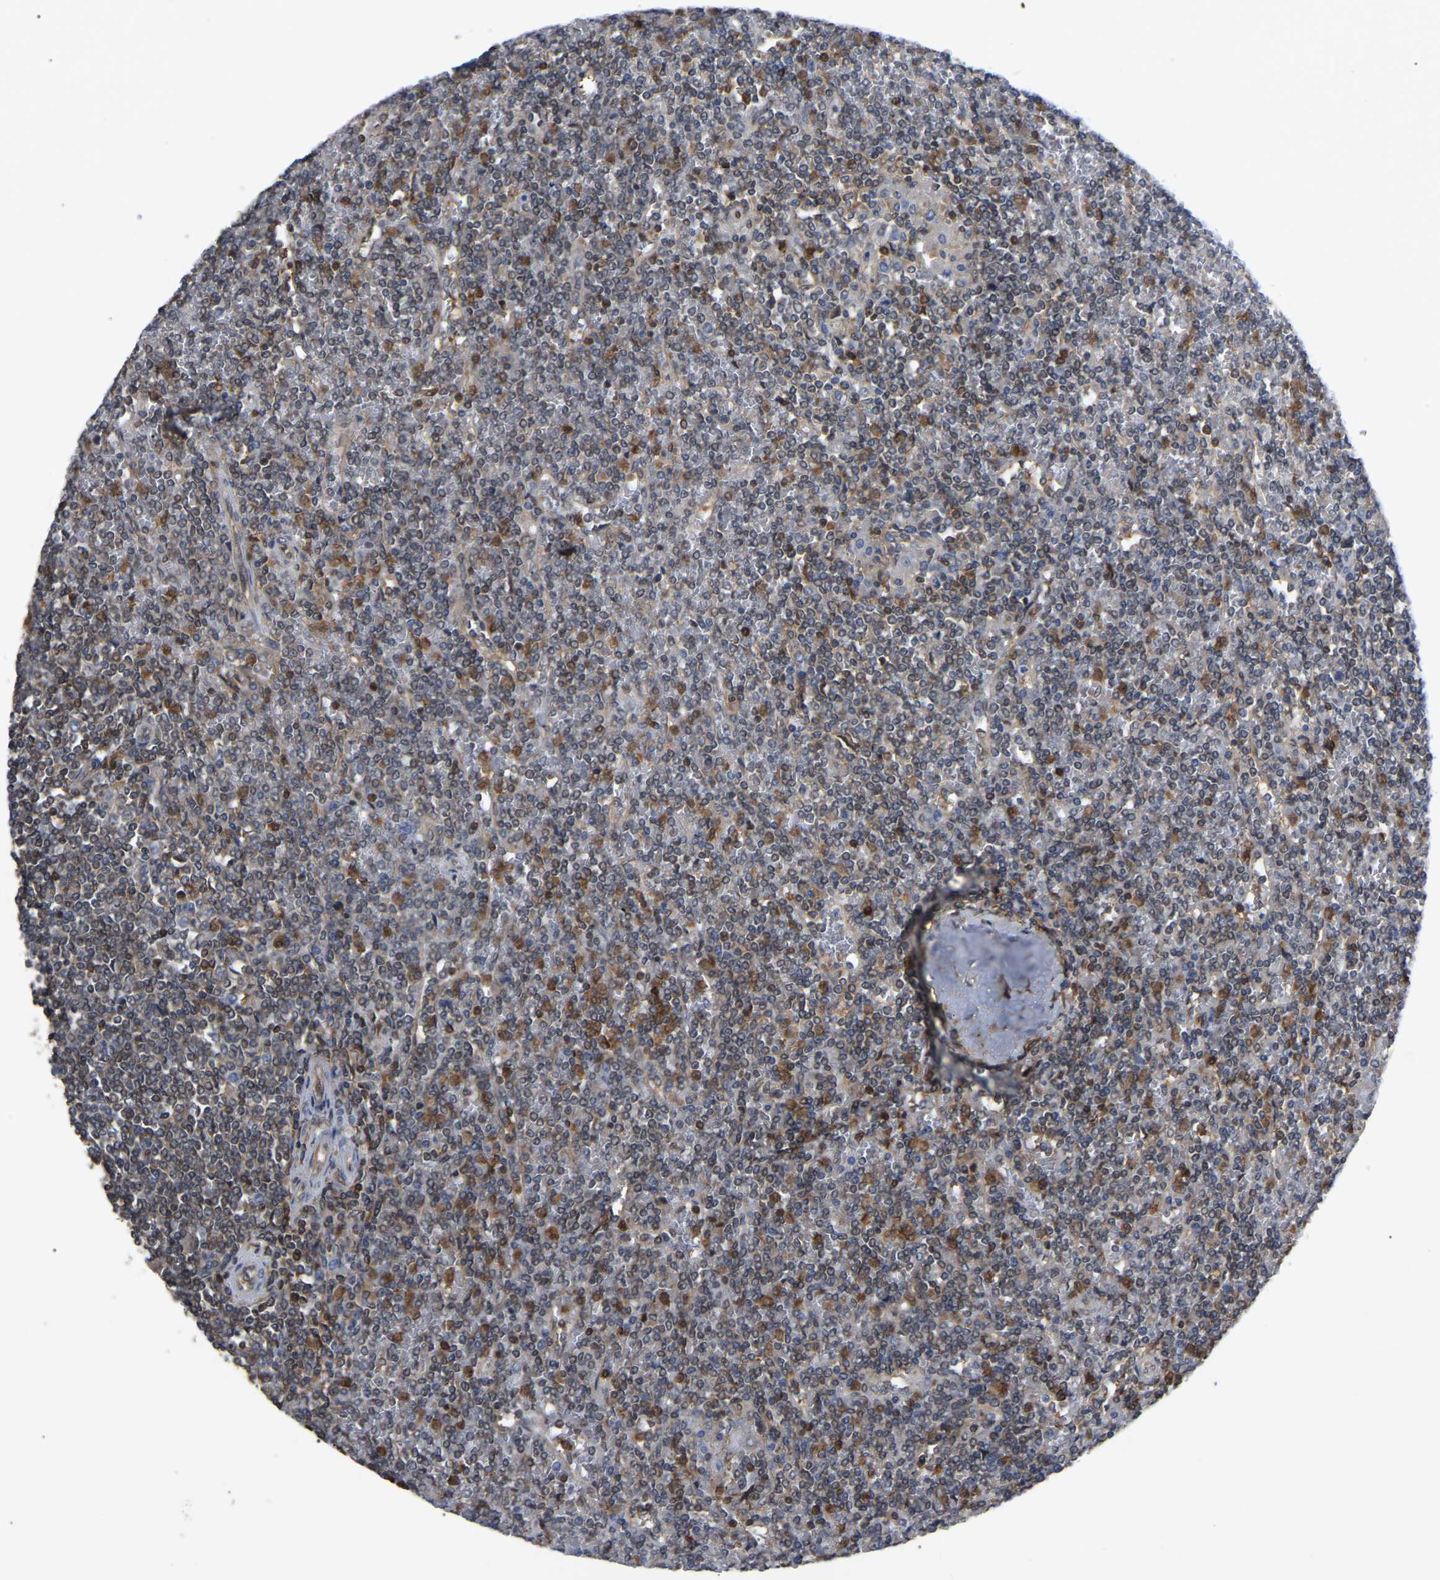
{"staining": {"intensity": "moderate", "quantity": "<25%", "location": "cytoplasmic/membranous"}, "tissue": "lymphoma", "cell_type": "Tumor cells", "image_type": "cancer", "snomed": [{"axis": "morphology", "description": "Malignant lymphoma, non-Hodgkin's type, Low grade"}, {"axis": "topography", "description": "Spleen"}], "caption": "This image reveals low-grade malignant lymphoma, non-Hodgkin's type stained with IHC to label a protein in brown. The cytoplasmic/membranous of tumor cells show moderate positivity for the protein. Nuclei are counter-stained blue.", "gene": "CIT", "patient": {"sex": "female", "age": 19}}